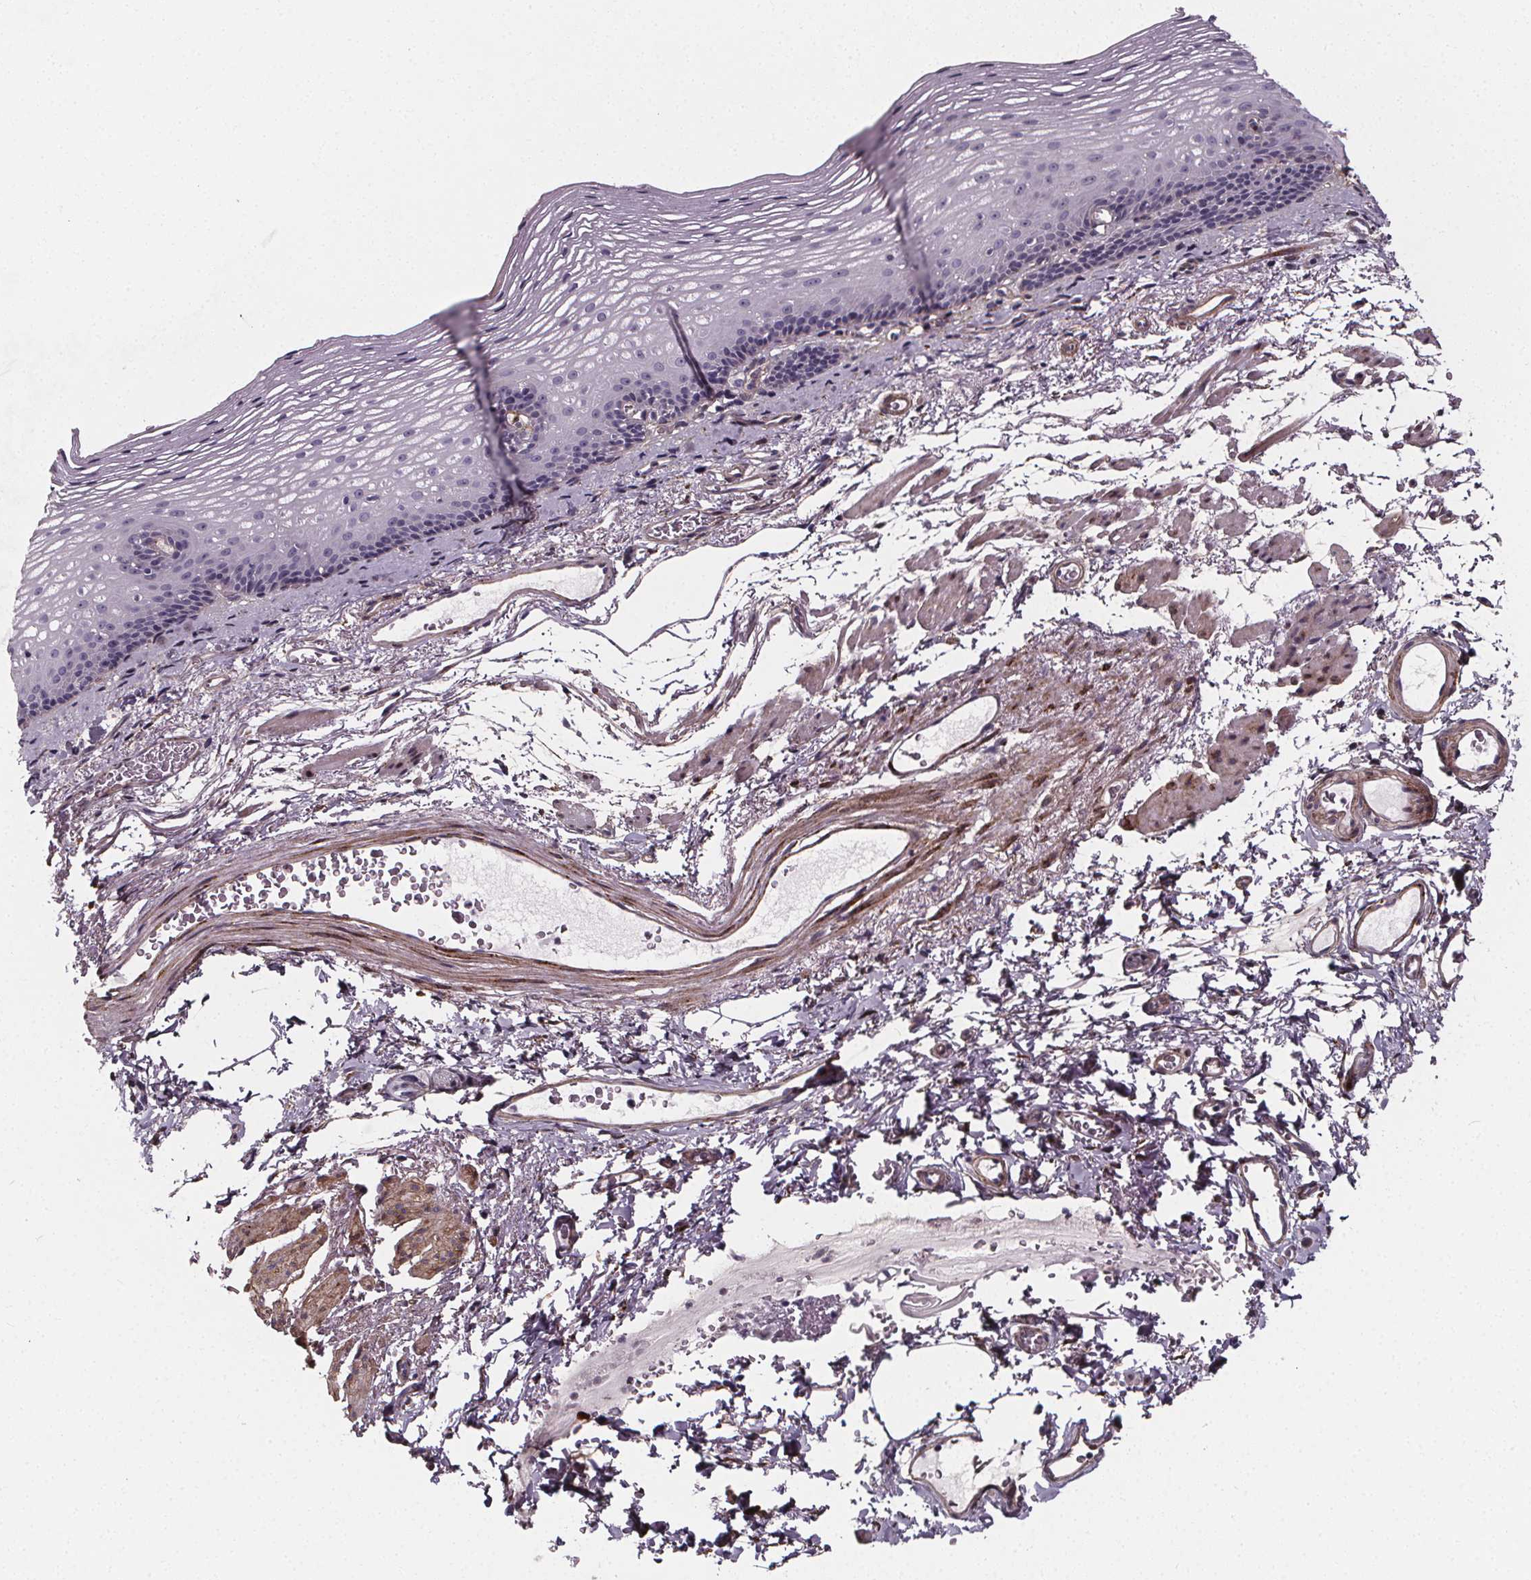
{"staining": {"intensity": "negative", "quantity": "none", "location": "none"}, "tissue": "esophagus", "cell_type": "Squamous epithelial cells", "image_type": "normal", "snomed": [{"axis": "morphology", "description": "Normal tissue, NOS"}, {"axis": "topography", "description": "Esophagus"}], "caption": "Immunohistochemistry (IHC) photomicrograph of normal esophagus stained for a protein (brown), which displays no staining in squamous epithelial cells. Nuclei are stained in blue.", "gene": "AEBP1", "patient": {"sex": "male", "age": 76}}